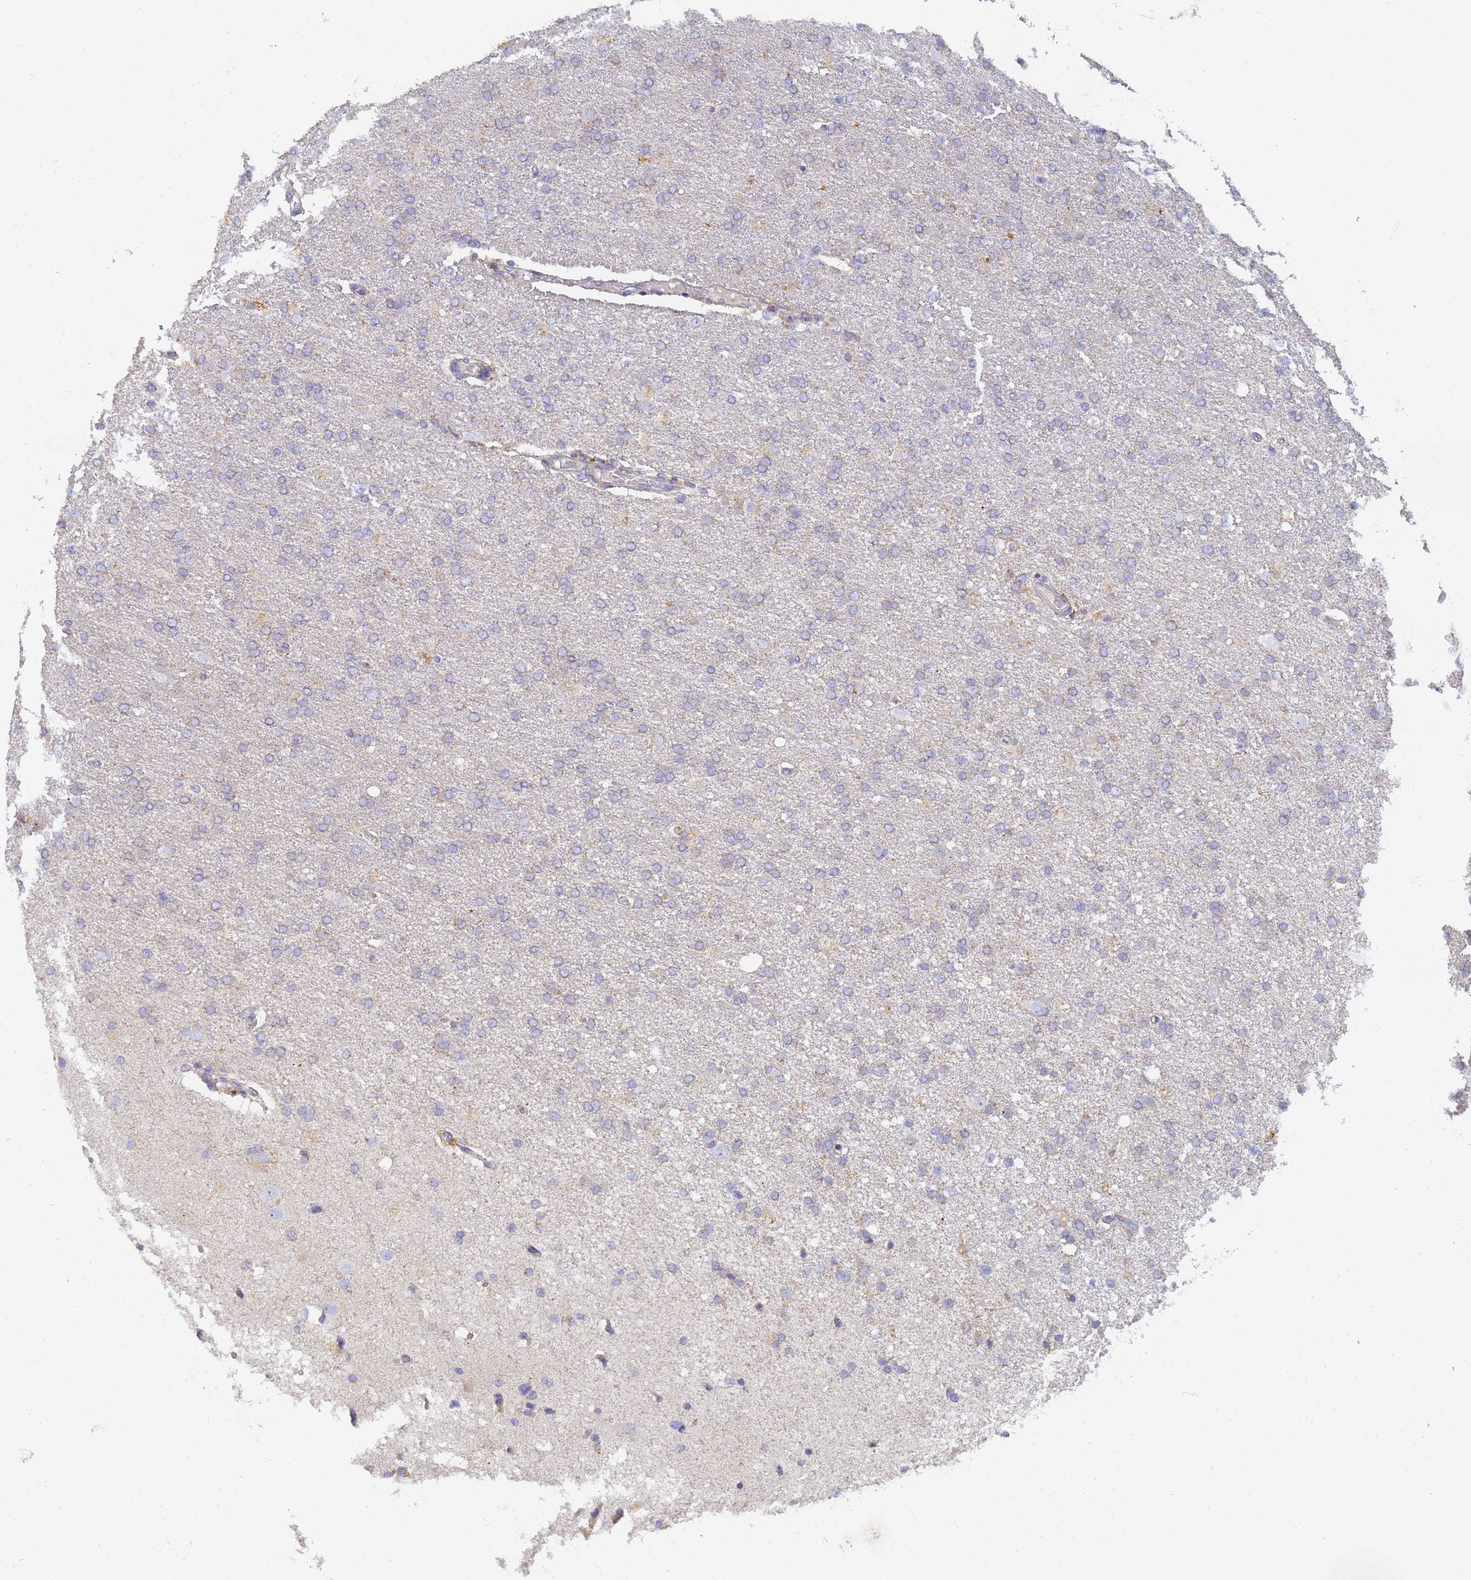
{"staining": {"intensity": "moderate", "quantity": "<25%", "location": "cytoplasmic/membranous"}, "tissue": "glioma", "cell_type": "Tumor cells", "image_type": "cancer", "snomed": [{"axis": "morphology", "description": "Glioma, malignant, High grade"}, {"axis": "topography", "description": "Brain"}], "caption": "Immunohistochemical staining of human glioma demonstrates moderate cytoplasmic/membranous protein staining in about <25% of tumor cells. The protein is stained brown, and the nuclei are stained in blue (DAB IHC with brightfield microscopy, high magnification).", "gene": "UTP23", "patient": {"sex": "male", "age": 72}}